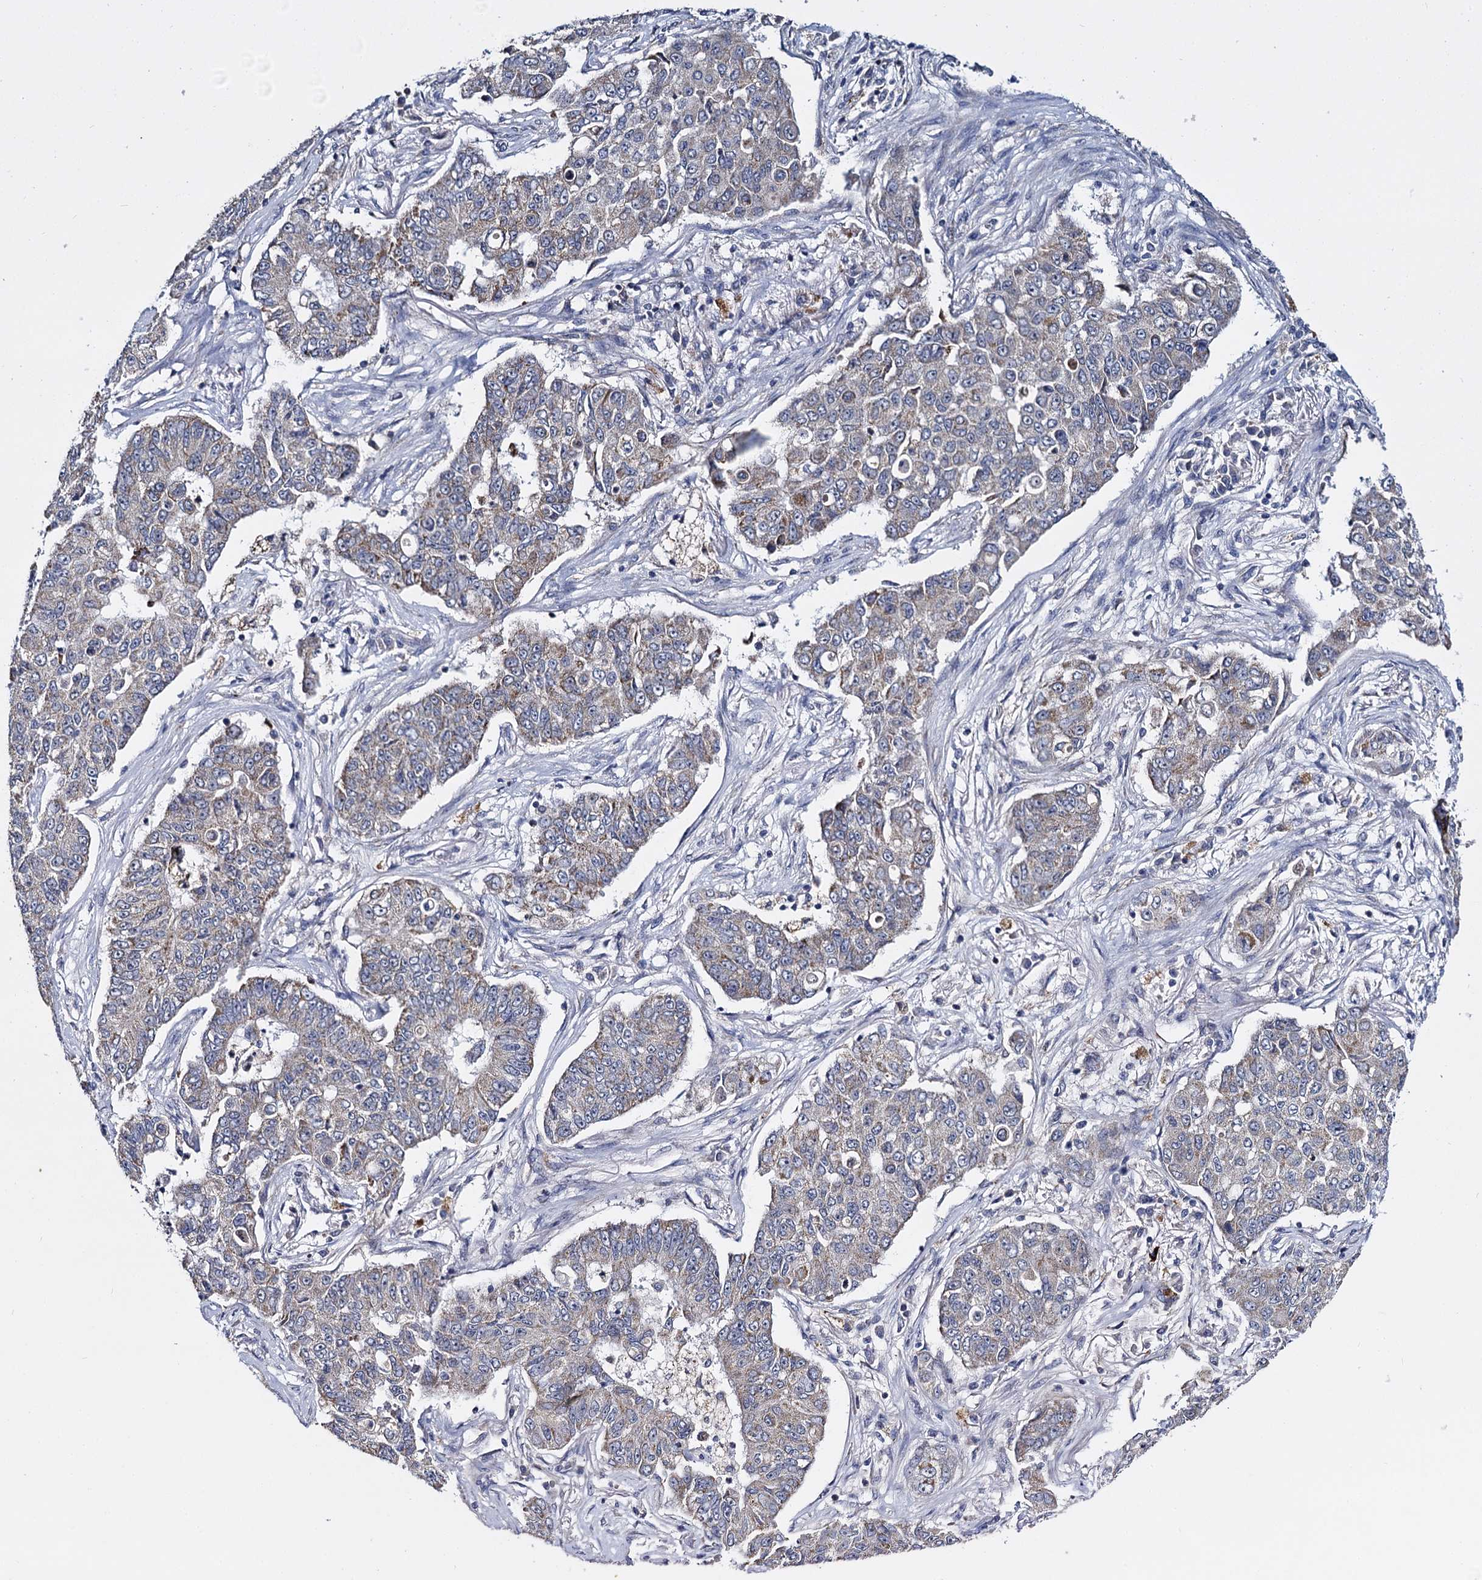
{"staining": {"intensity": "weak", "quantity": "<25%", "location": "cytoplasmic/membranous"}, "tissue": "lung cancer", "cell_type": "Tumor cells", "image_type": "cancer", "snomed": [{"axis": "morphology", "description": "Squamous cell carcinoma, NOS"}, {"axis": "topography", "description": "Lung"}], "caption": "This photomicrograph is of lung cancer (squamous cell carcinoma) stained with IHC to label a protein in brown with the nuclei are counter-stained blue. There is no expression in tumor cells.", "gene": "RPUSD4", "patient": {"sex": "male", "age": 74}}